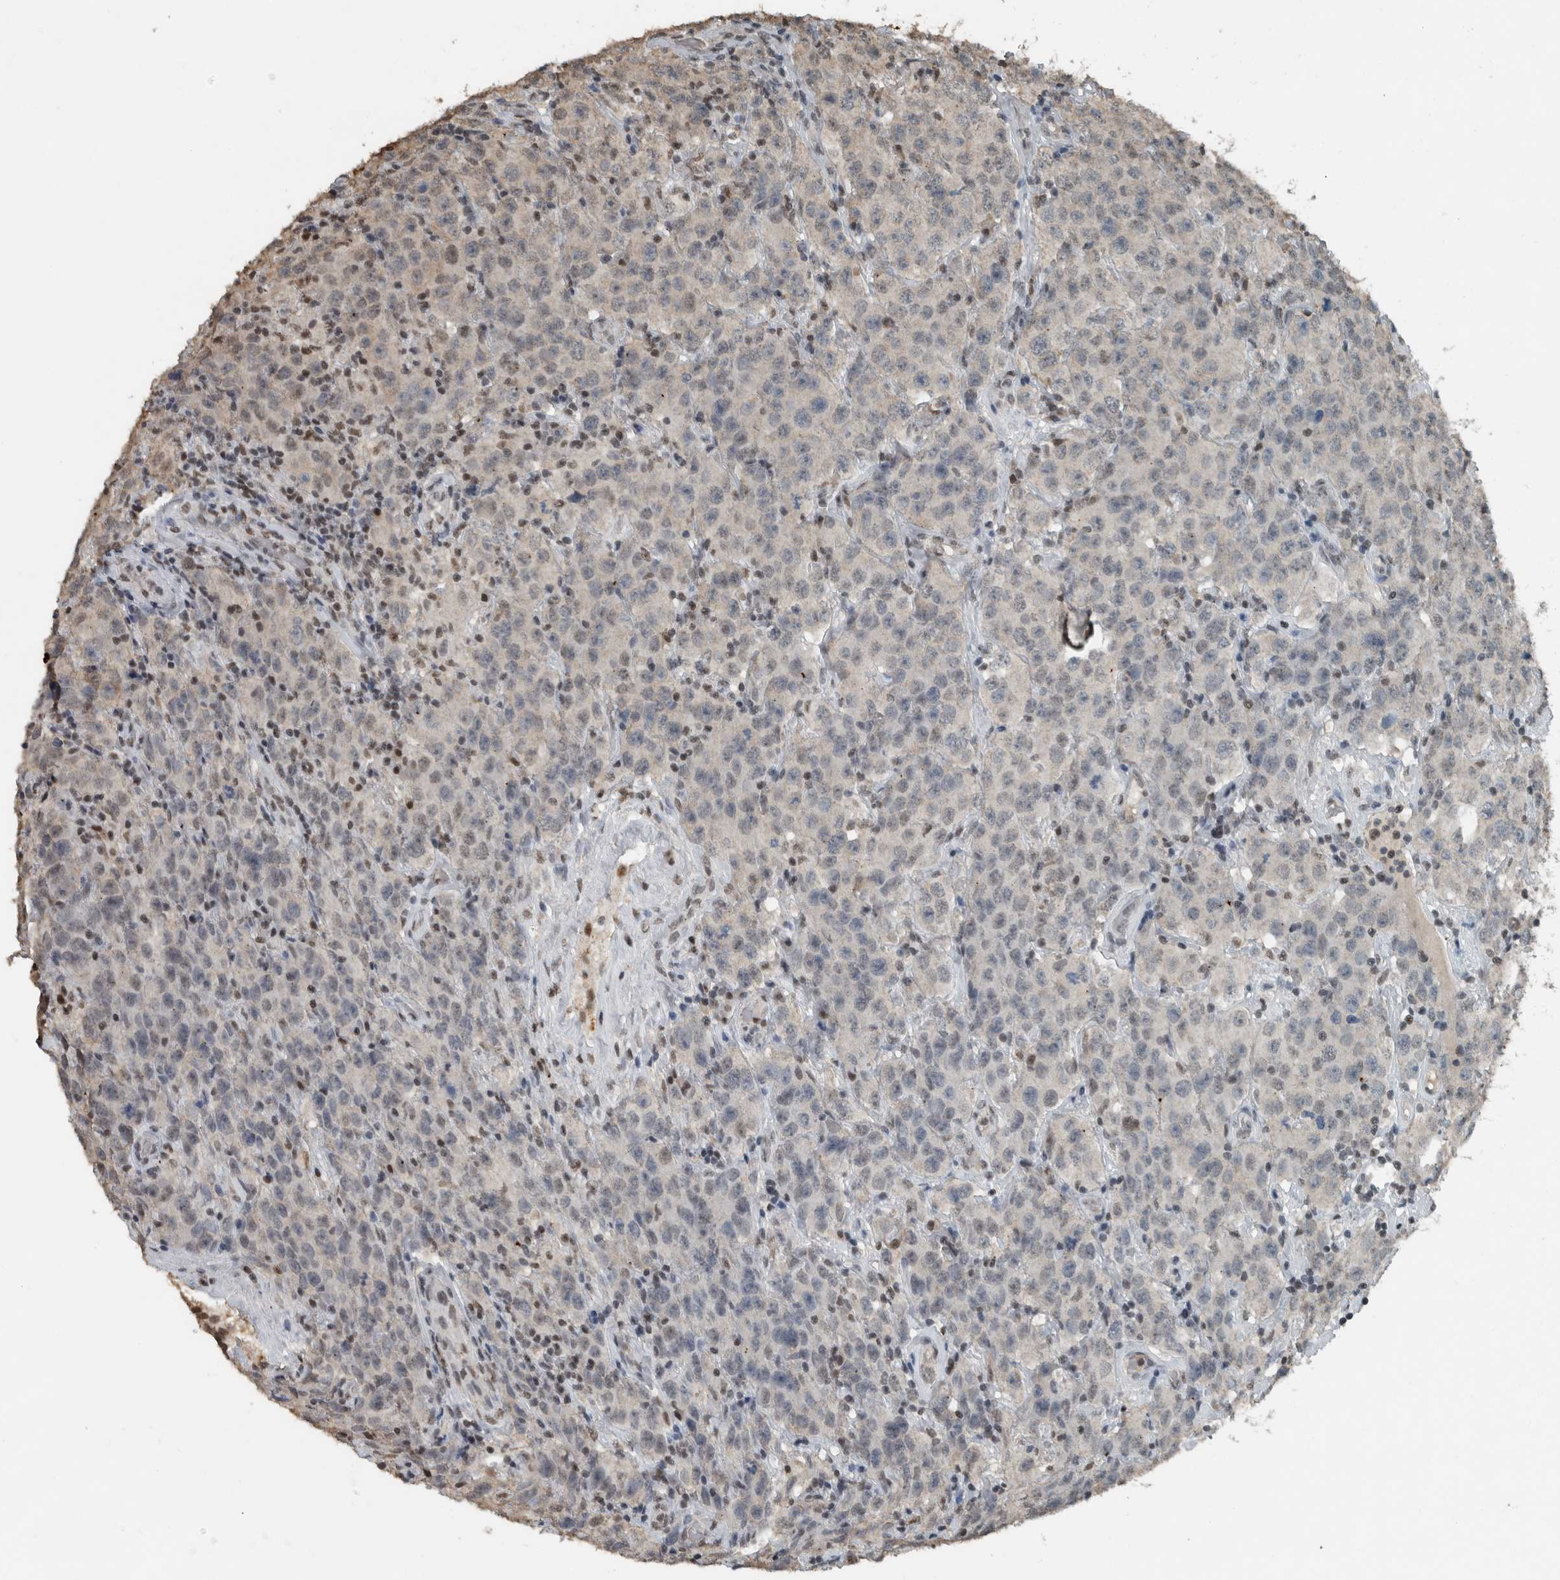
{"staining": {"intensity": "negative", "quantity": "none", "location": "none"}, "tissue": "testis cancer", "cell_type": "Tumor cells", "image_type": "cancer", "snomed": [{"axis": "morphology", "description": "Seminoma, NOS"}, {"axis": "topography", "description": "Testis"}], "caption": "Testis cancer (seminoma) was stained to show a protein in brown. There is no significant expression in tumor cells. (DAB immunohistochemistry with hematoxylin counter stain).", "gene": "ZNF24", "patient": {"sex": "male", "age": 52}}